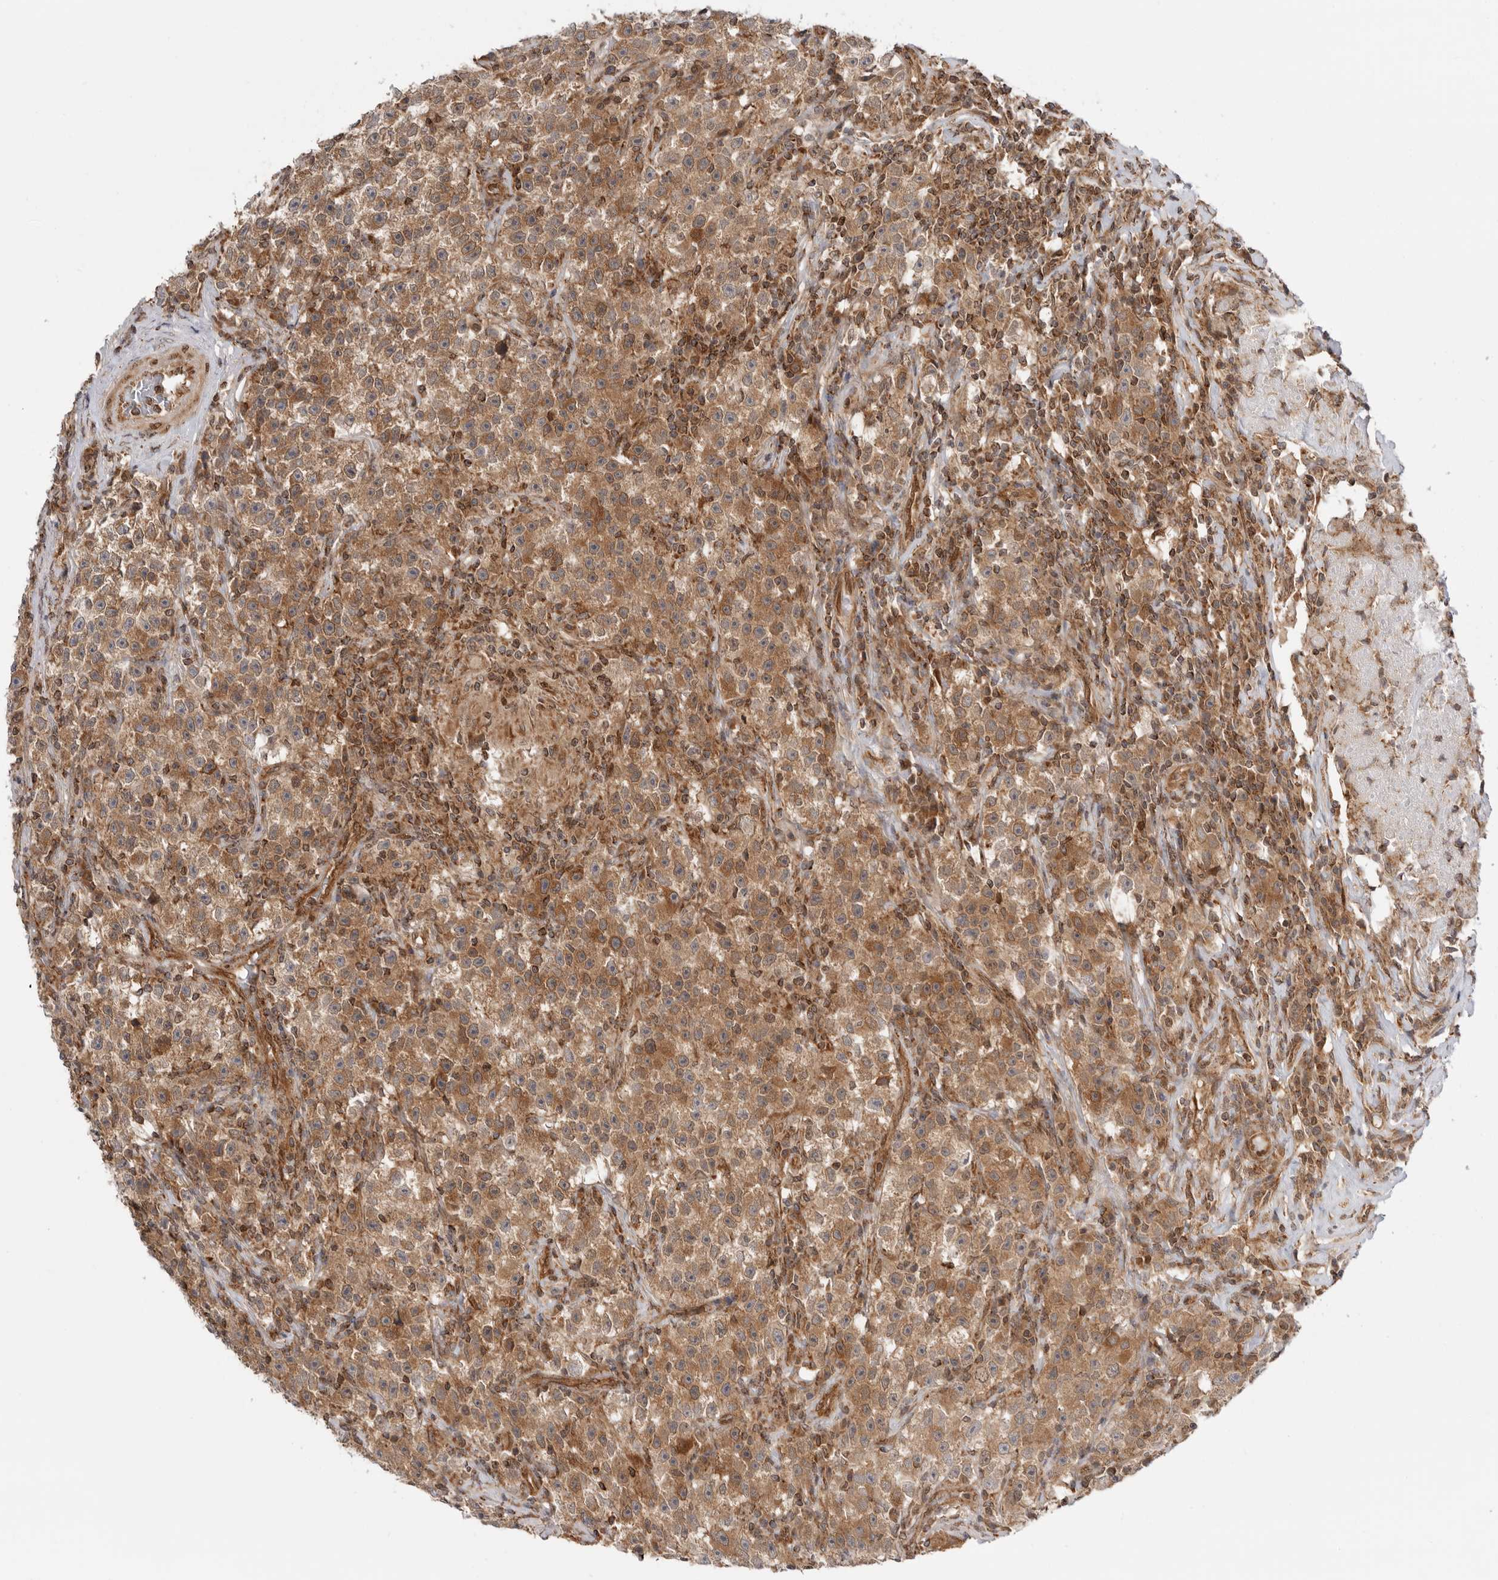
{"staining": {"intensity": "moderate", "quantity": ">75%", "location": "cytoplasmic/membranous"}, "tissue": "testis cancer", "cell_type": "Tumor cells", "image_type": "cancer", "snomed": [{"axis": "morphology", "description": "Seminoma, NOS"}, {"axis": "topography", "description": "Testis"}], "caption": "Tumor cells show medium levels of moderate cytoplasmic/membranous expression in approximately >75% of cells in testis cancer (seminoma).", "gene": "DCAF8", "patient": {"sex": "male", "age": 22}}